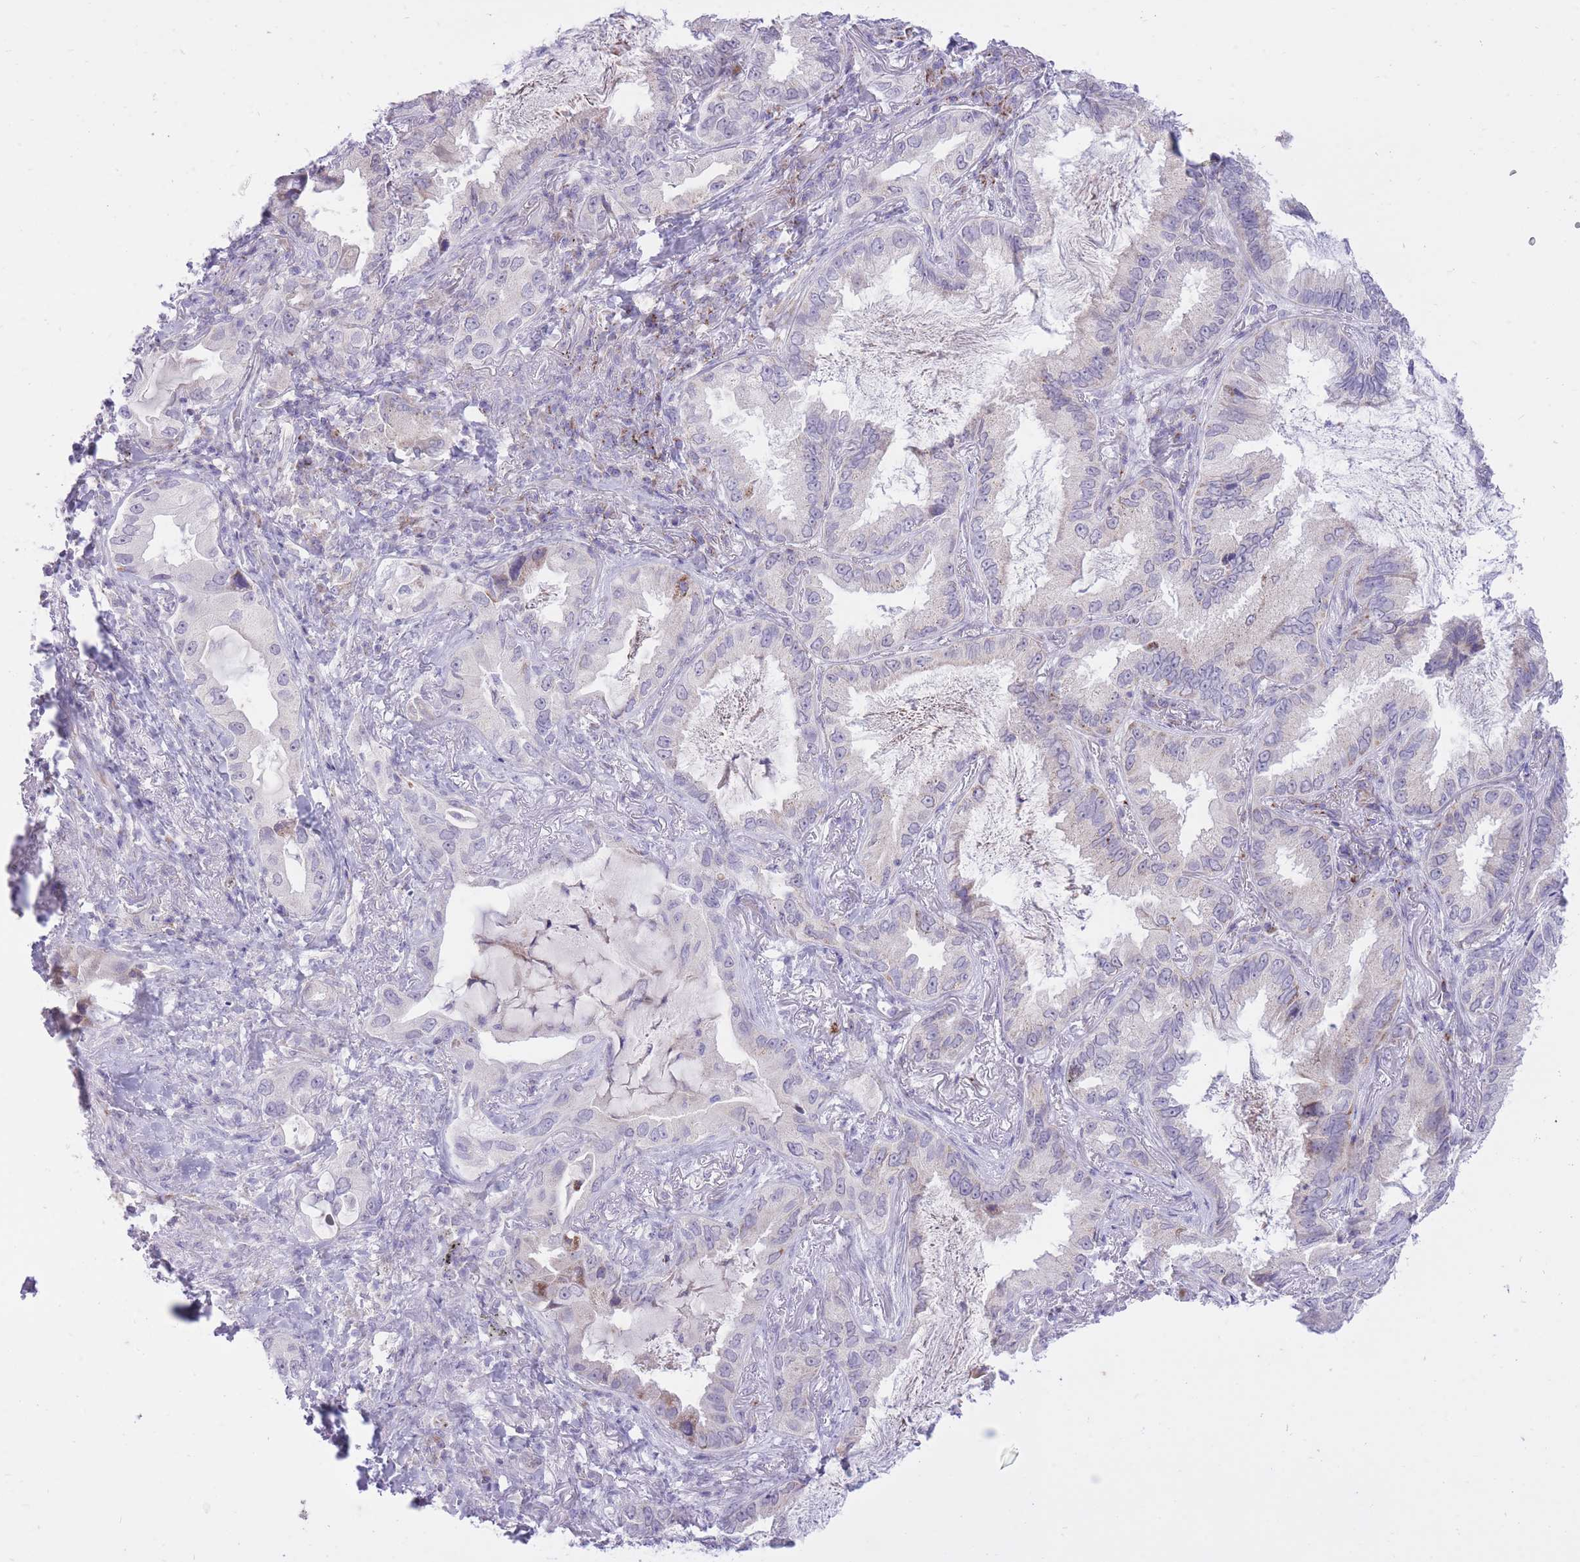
{"staining": {"intensity": "negative", "quantity": "none", "location": "none"}, "tissue": "lung cancer", "cell_type": "Tumor cells", "image_type": "cancer", "snomed": [{"axis": "morphology", "description": "Adenocarcinoma, NOS"}, {"axis": "topography", "description": "Lung"}], "caption": "There is no significant staining in tumor cells of lung cancer.", "gene": "DENND2D", "patient": {"sex": "female", "age": 69}}